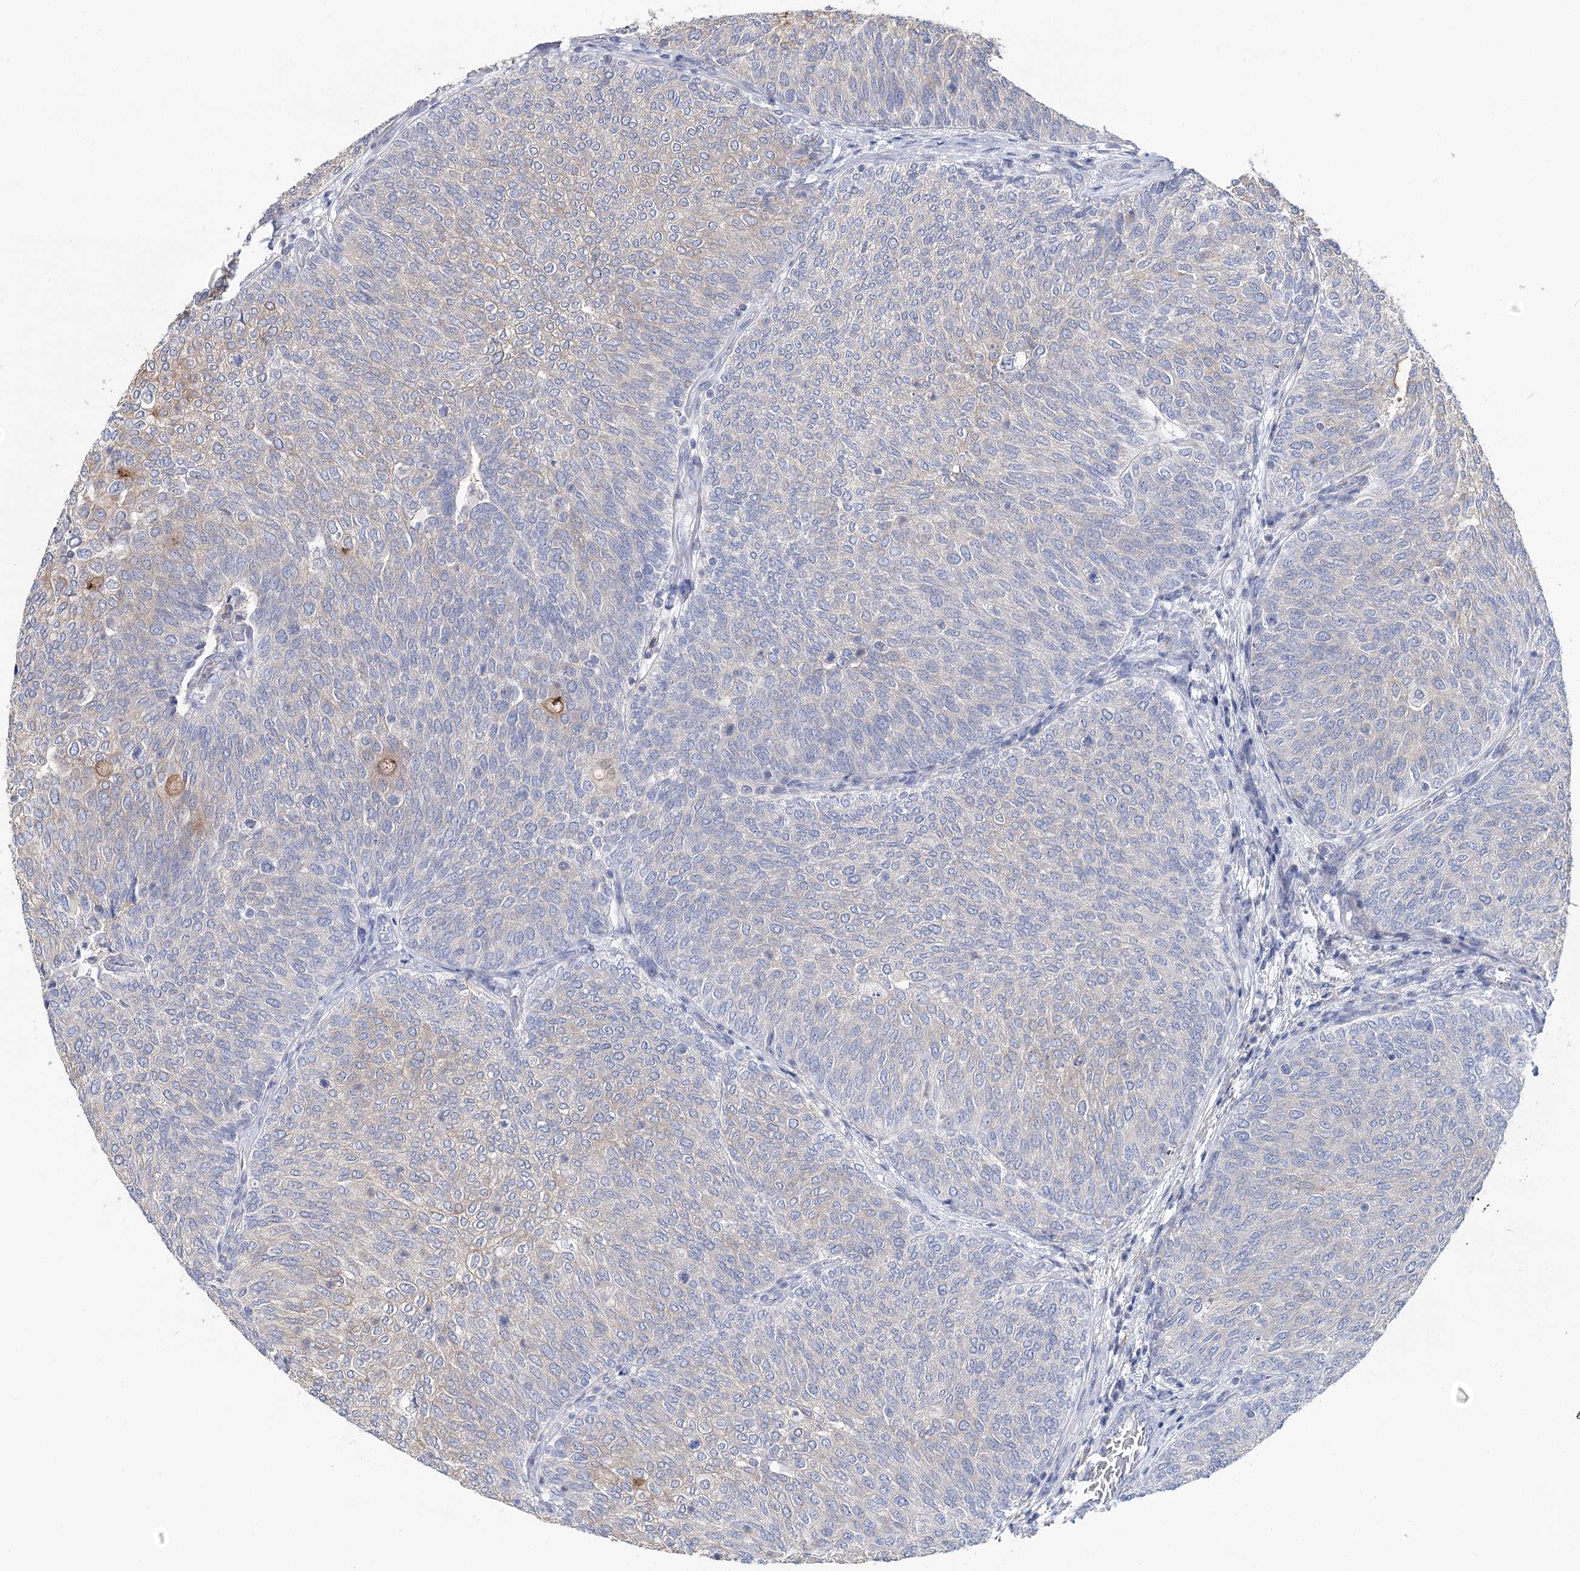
{"staining": {"intensity": "negative", "quantity": "none", "location": "none"}, "tissue": "urothelial cancer", "cell_type": "Tumor cells", "image_type": "cancer", "snomed": [{"axis": "morphology", "description": "Urothelial carcinoma, Low grade"}, {"axis": "topography", "description": "Urinary bladder"}], "caption": "An immunohistochemistry (IHC) histopathology image of urothelial carcinoma (low-grade) is shown. There is no staining in tumor cells of urothelial carcinoma (low-grade).", "gene": "UGP2", "patient": {"sex": "female", "age": 79}}